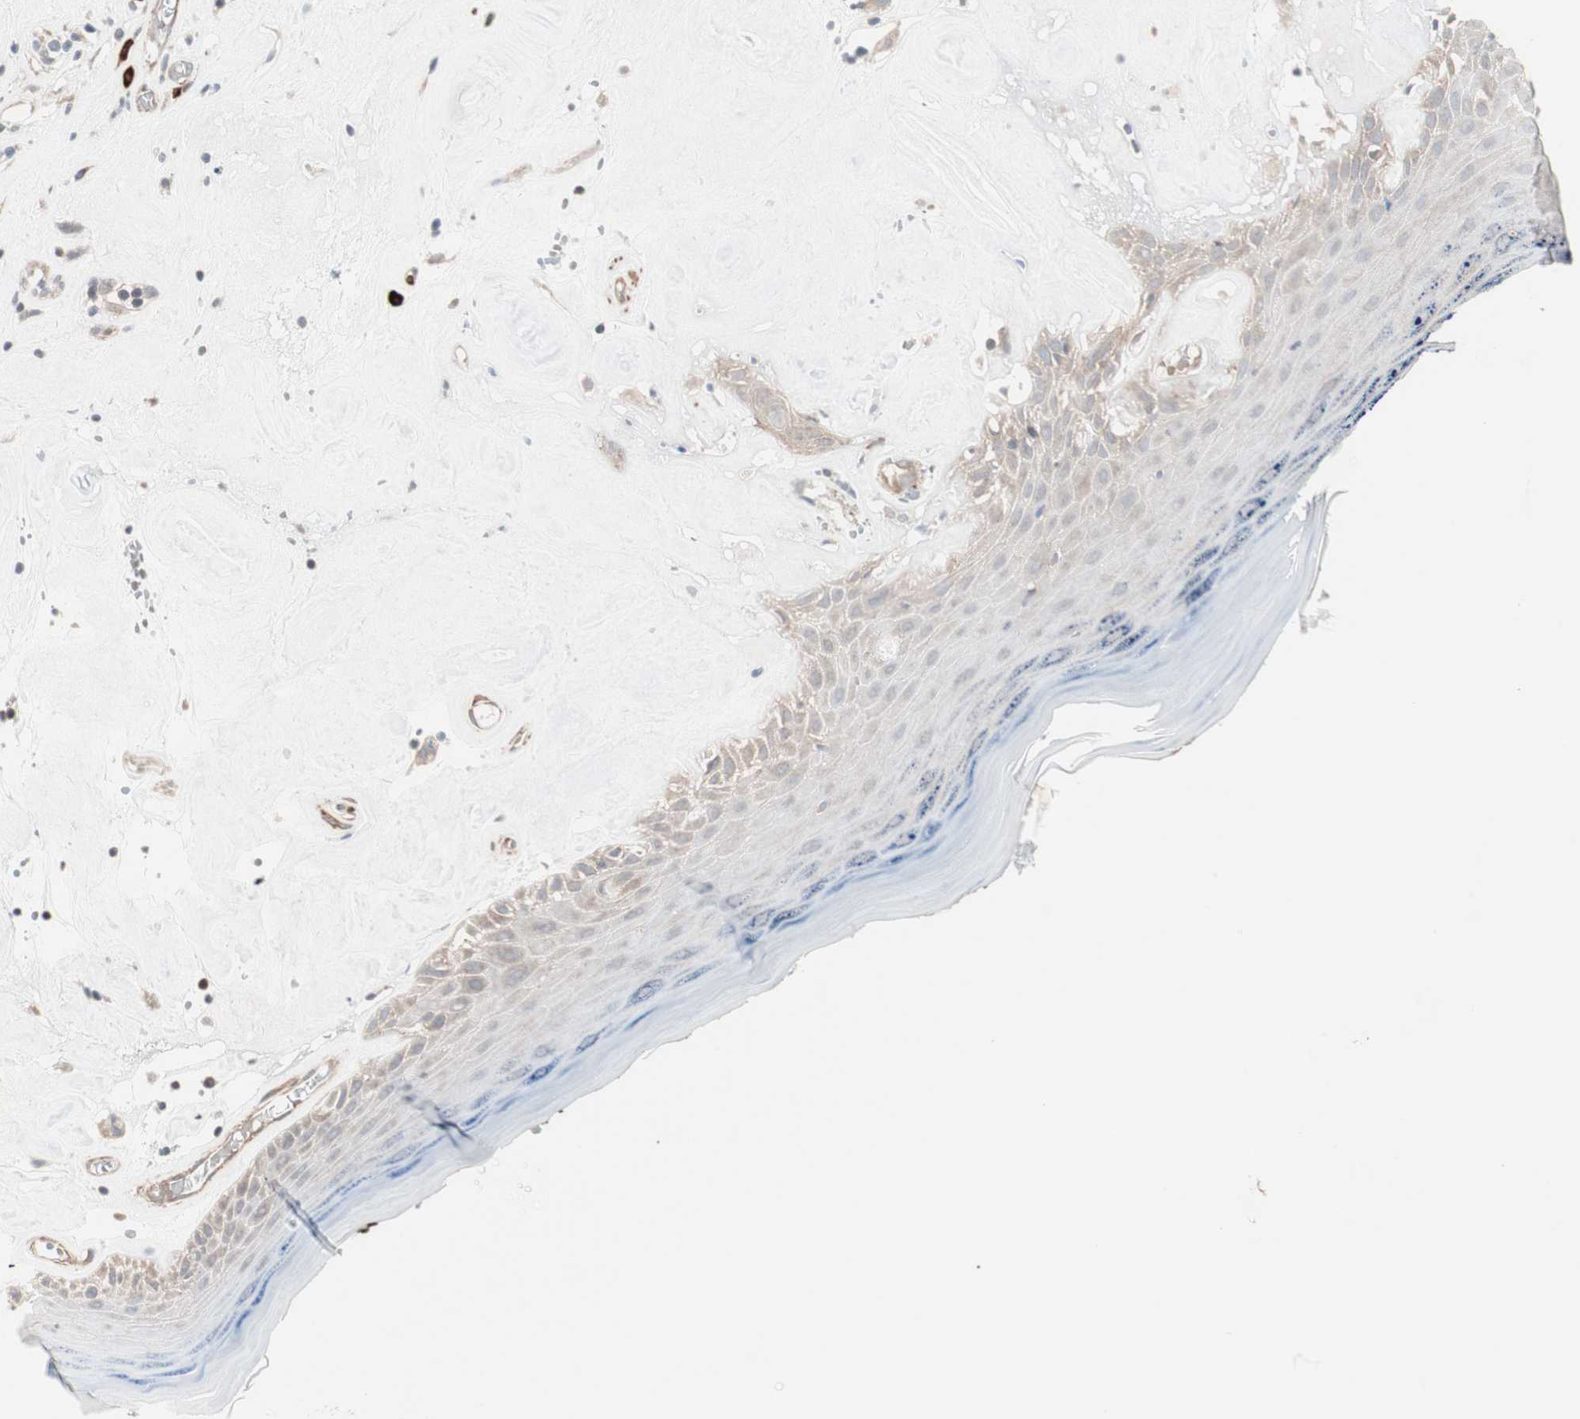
{"staining": {"intensity": "weak", "quantity": "25%-75%", "location": "cytoplasmic/membranous"}, "tissue": "skin", "cell_type": "Epidermal cells", "image_type": "normal", "snomed": [{"axis": "morphology", "description": "Normal tissue, NOS"}, {"axis": "morphology", "description": "Inflammation, NOS"}, {"axis": "topography", "description": "Vulva"}], "caption": "Epidermal cells reveal weak cytoplasmic/membranous expression in about 25%-75% of cells in normal skin. The protein of interest is shown in brown color, while the nuclei are stained blue.", "gene": "ALG5", "patient": {"sex": "female", "age": 84}}